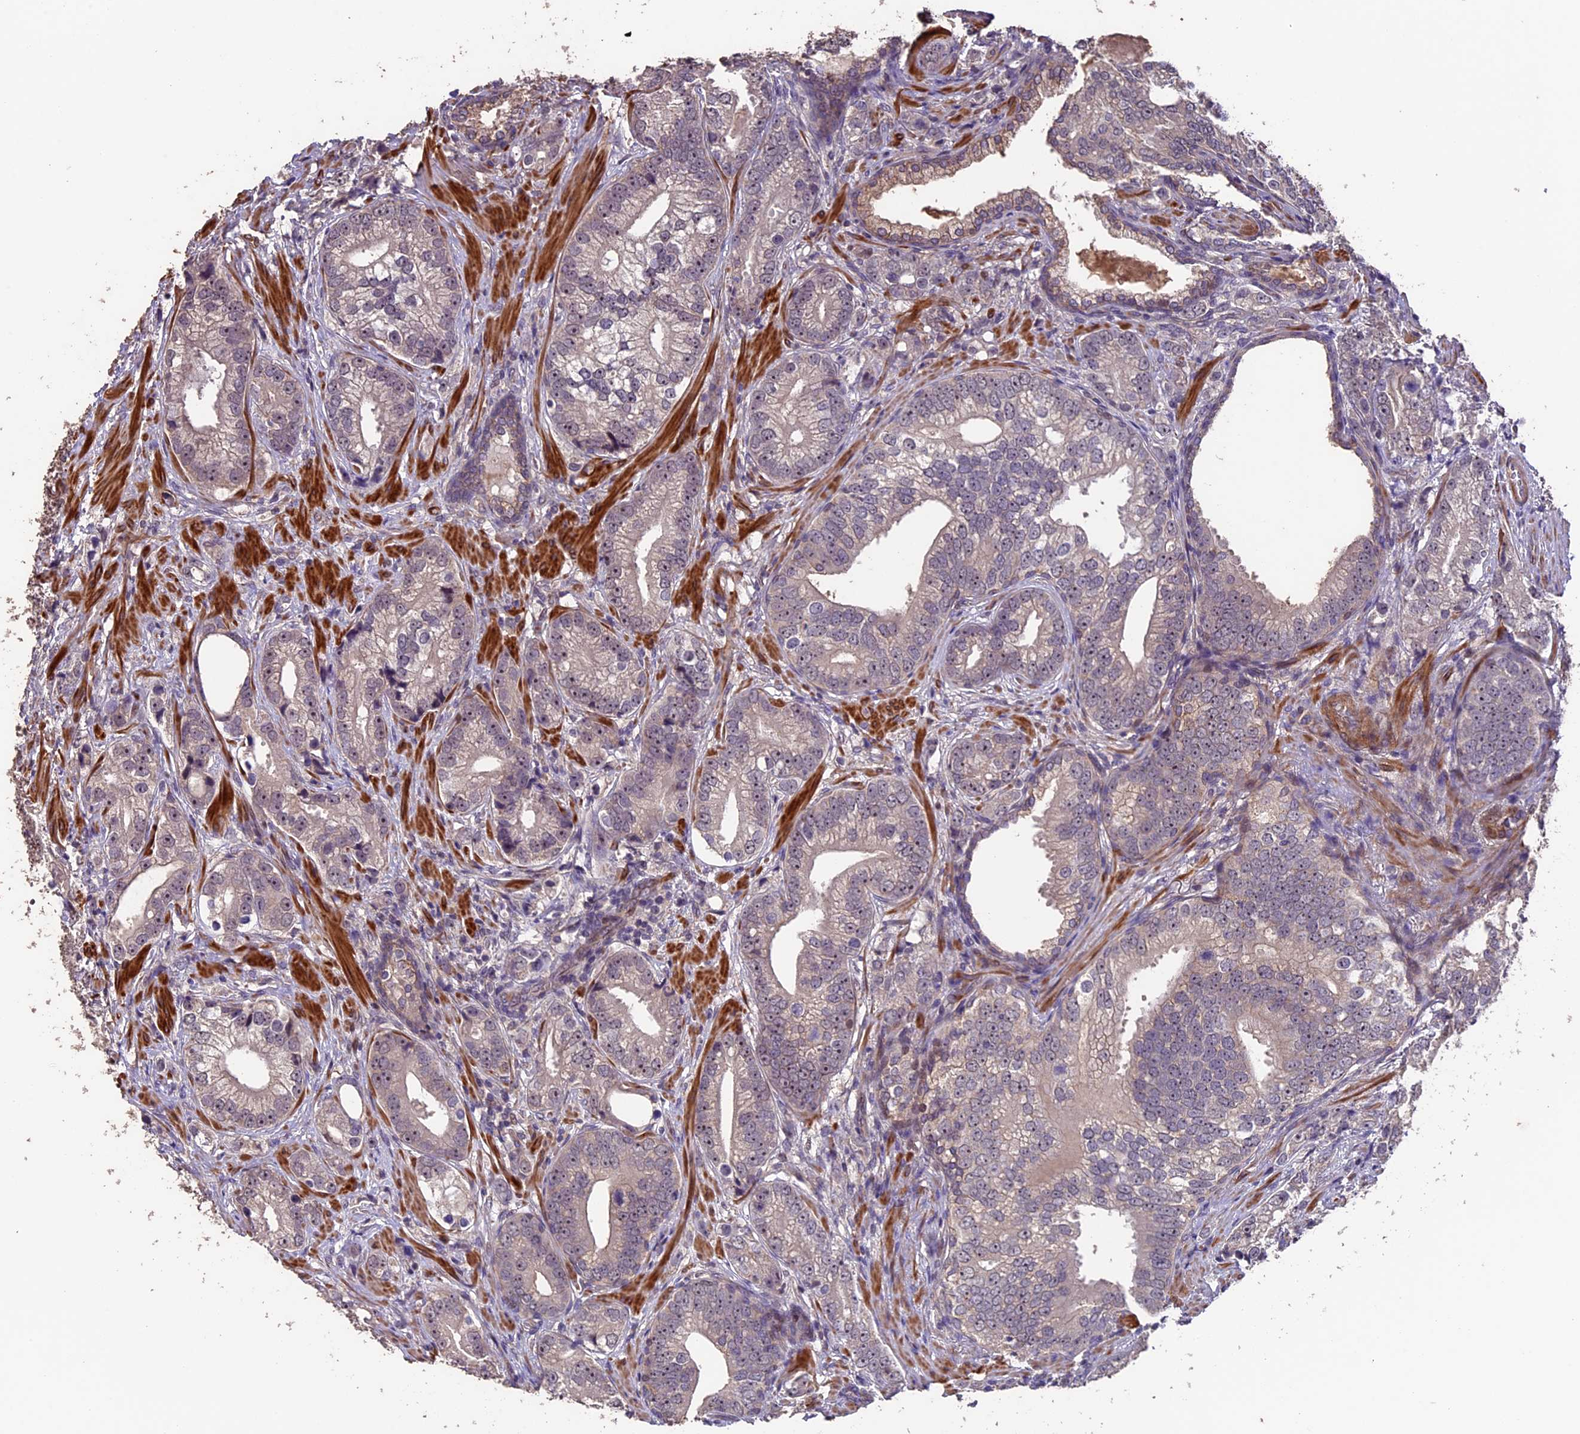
{"staining": {"intensity": "moderate", "quantity": "<25%", "location": "nuclear"}, "tissue": "prostate cancer", "cell_type": "Tumor cells", "image_type": "cancer", "snomed": [{"axis": "morphology", "description": "Adenocarcinoma, High grade"}, {"axis": "topography", "description": "Prostate"}], "caption": "Immunohistochemical staining of prostate high-grade adenocarcinoma demonstrates moderate nuclear protein positivity in about <25% of tumor cells. (Stains: DAB (3,3'-diaminobenzidine) in brown, nuclei in blue, Microscopy: brightfield microscopy at high magnification).", "gene": "GNB5", "patient": {"sex": "male", "age": 75}}